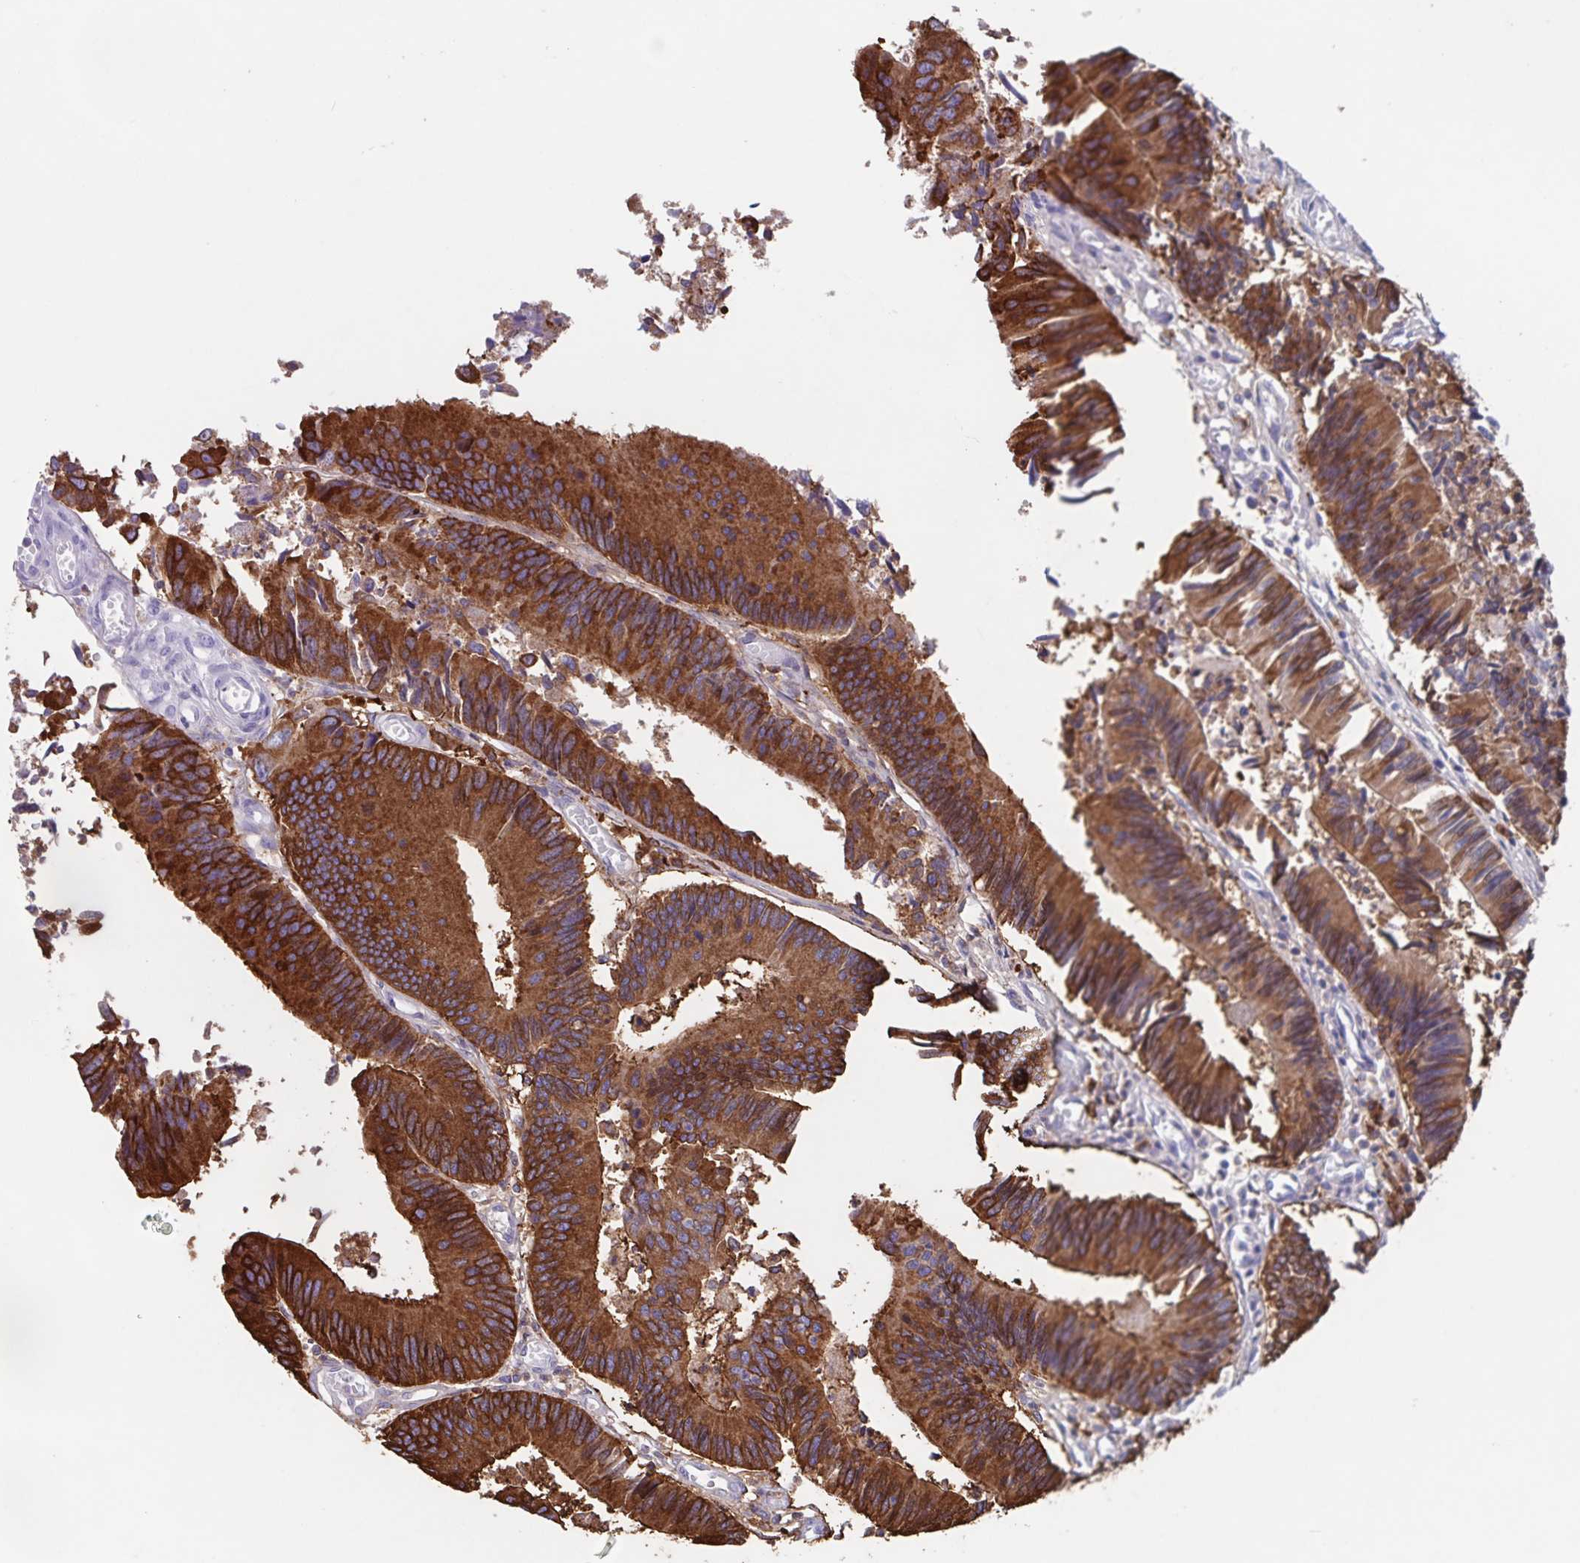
{"staining": {"intensity": "strong", "quantity": ">75%", "location": "cytoplasmic/membranous"}, "tissue": "colorectal cancer", "cell_type": "Tumor cells", "image_type": "cancer", "snomed": [{"axis": "morphology", "description": "Adenocarcinoma, NOS"}, {"axis": "topography", "description": "Colon"}], "caption": "A brown stain labels strong cytoplasmic/membranous expression of a protein in human adenocarcinoma (colorectal) tumor cells. The staining is performed using DAB (3,3'-diaminobenzidine) brown chromogen to label protein expression. The nuclei are counter-stained blue using hematoxylin.", "gene": "TPD52", "patient": {"sex": "female", "age": 67}}